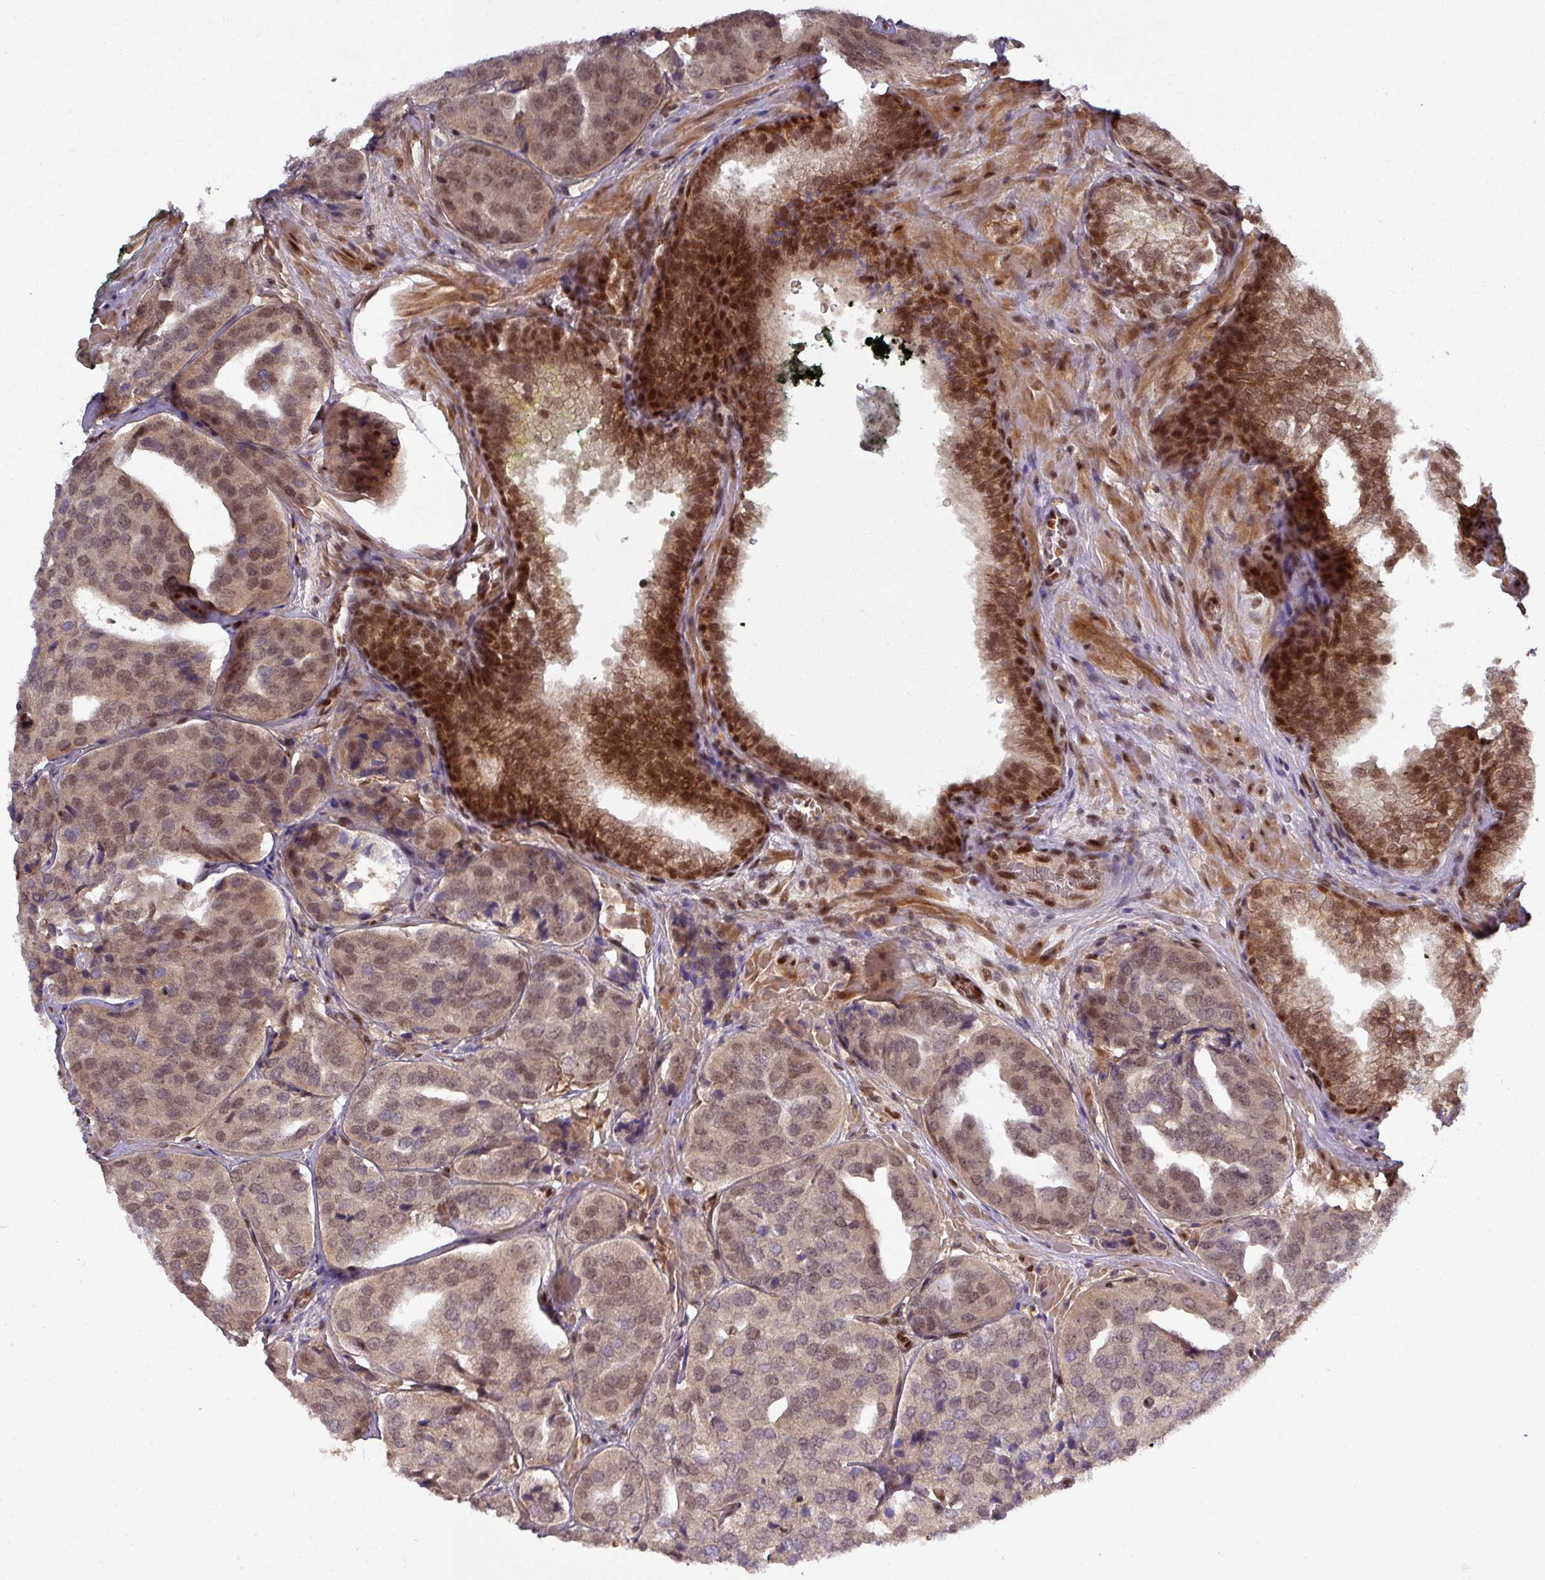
{"staining": {"intensity": "moderate", "quantity": ">75%", "location": "cytoplasmic/membranous,nuclear"}, "tissue": "prostate cancer", "cell_type": "Tumor cells", "image_type": "cancer", "snomed": [{"axis": "morphology", "description": "Adenocarcinoma, High grade"}, {"axis": "topography", "description": "Prostate"}], "caption": "Prostate high-grade adenocarcinoma stained for a protein shows moderate cytoplasmic/membranous and nuclear positivity in tumor cells. (IHC, brightfield microscopy, high magnification).", "gene": "CIC", "patient": {"sex": "male", "age": 63}}